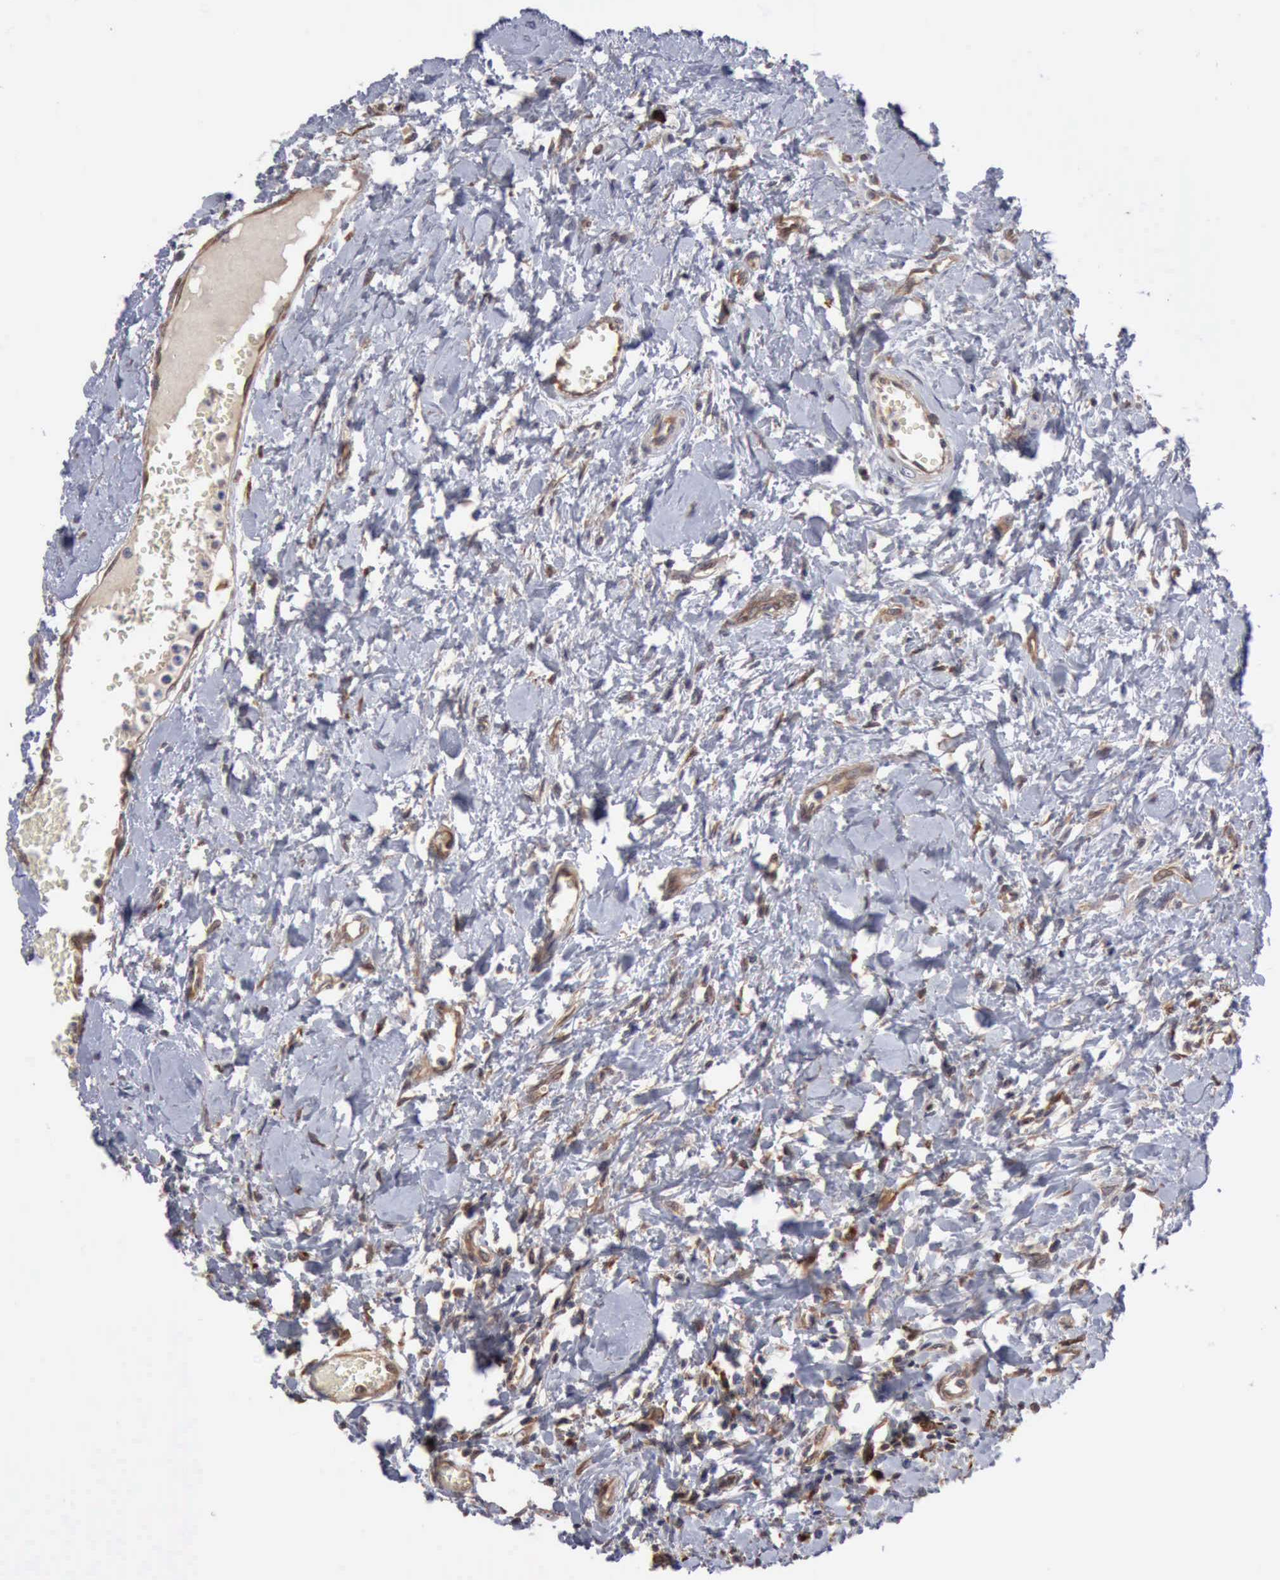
{"staining": {"intensity": "weak", "quantity": "<25%", "location": "cytoplasmic/membranous"}, "tissue": "urothelial cancer", "cell_type": "Tumor cells", "image_type": "cancer", "snomed": [{"axis": "morphology", "description": "Urothelial carcinoma, High grade"}, {"axis": "topography", "description": "Urinary bladder"}], "caption": "The histopathology image exhibits no staining of tumor cells in urothelial cancer.", "gene": "APOL2", "patient": {"sex": "male", "age": 56}}